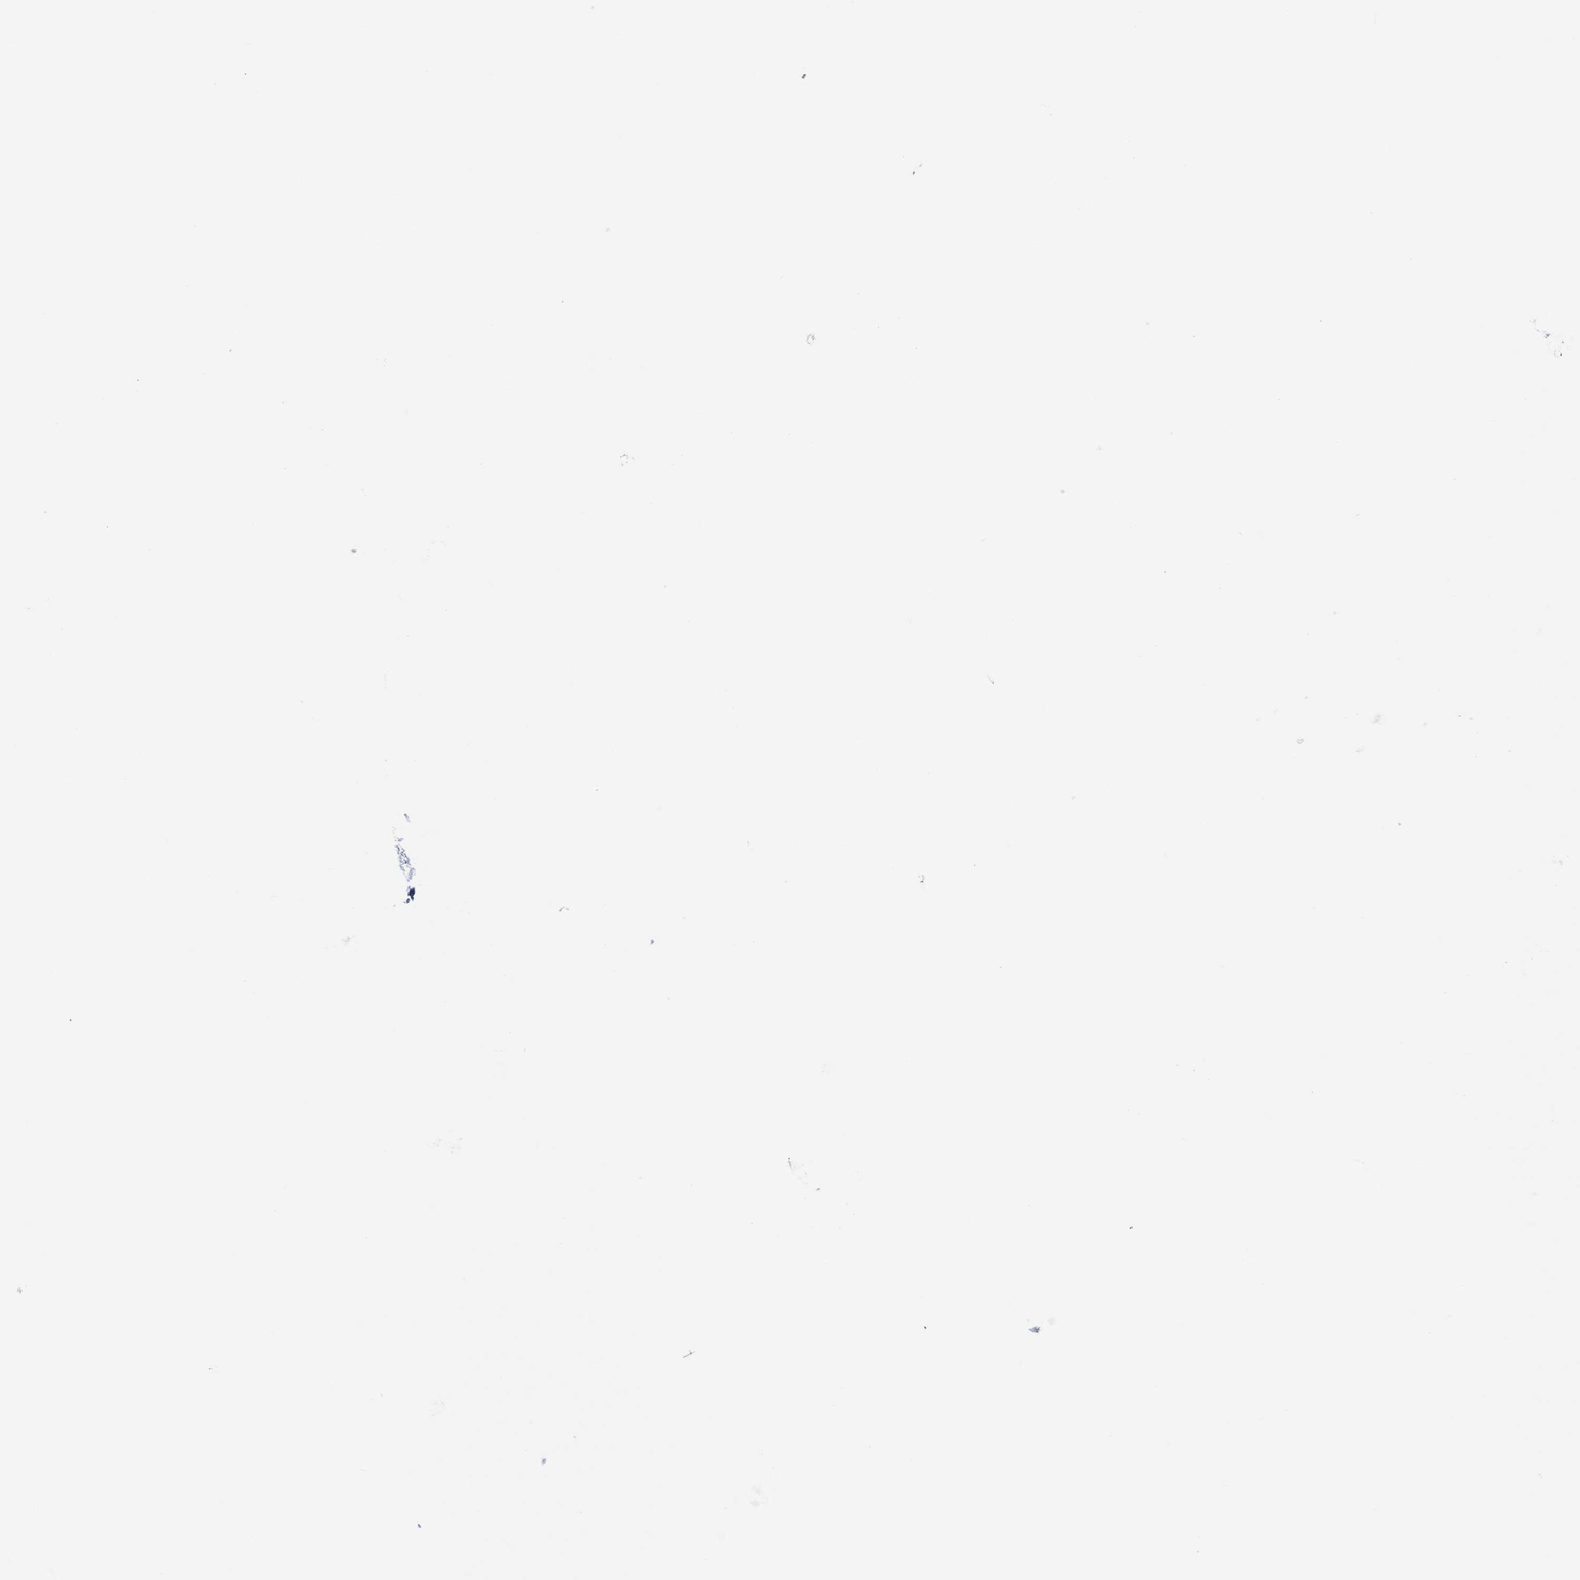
{"staining": {"intensity": "negative", "quantity": "none", "location": "none"}, "tissue": "cervical cancer", "cell_type": "Tumor cells", "image_type": "cancer", "snomed": [{"axis": "morphology", "description": "Squamous cell carcinoma, NOS"}, {"axis": "topography", "description": "Cervix"}], "caption": "This is an IHC photomicrograph of squamous cell carcinoma (cervical). There is no staining in tumor cells.", "gene": "UTF1", "patient": {"sex": "female", "age": 58}}